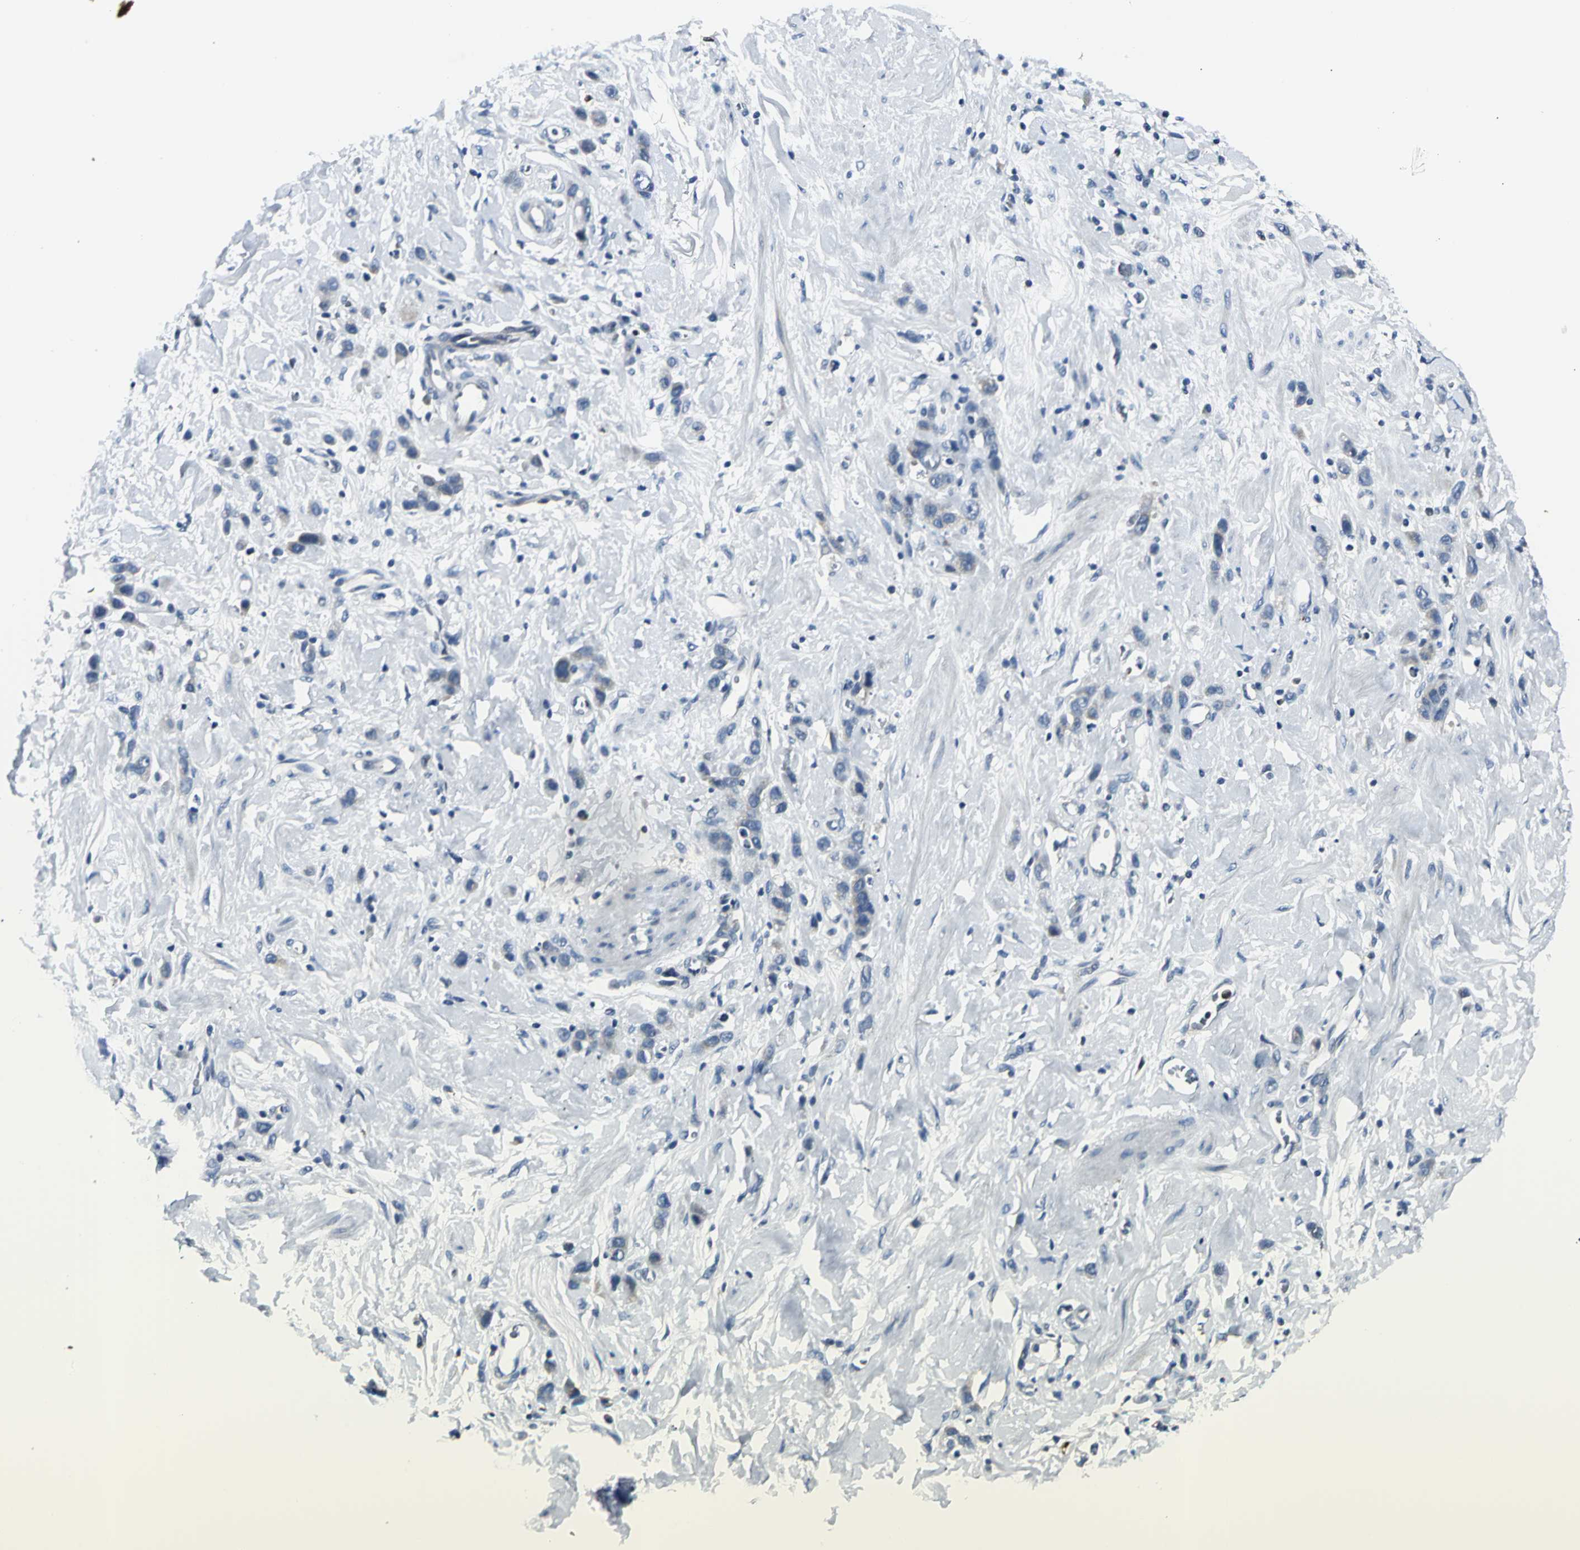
{"staining": {"intensity": "weak", "quantity": "<25%", "location": "cytoplasmic/membranous"}, "tissue": "stomach cancer", "cell_type": "Tumor cells", "image_type": "cancer", "snomed": [{"axis": "morphology", "description": "Normal tissue, NOS"}, {"axis": "morphology", "description": "Adenocarcinoma, NOS"}, {"axis": "topography", "description": "Stomach"}], "caption": "Immunohistochemistry (IHC) histopathology image of neoplastic tissue: human stomach cancer (adenocarcinoma) stained with DAB (3,3'-diaminobenzidine) exhibits no significant protein expression in tumor cells. The staining was performed using DAB to visualize the protein expression in brown, while the nuclei were stained in blue with hematoxylin (Magnification: 20x).", "gene": "USP40", "patient": {"sex": "male", "age": 82}}